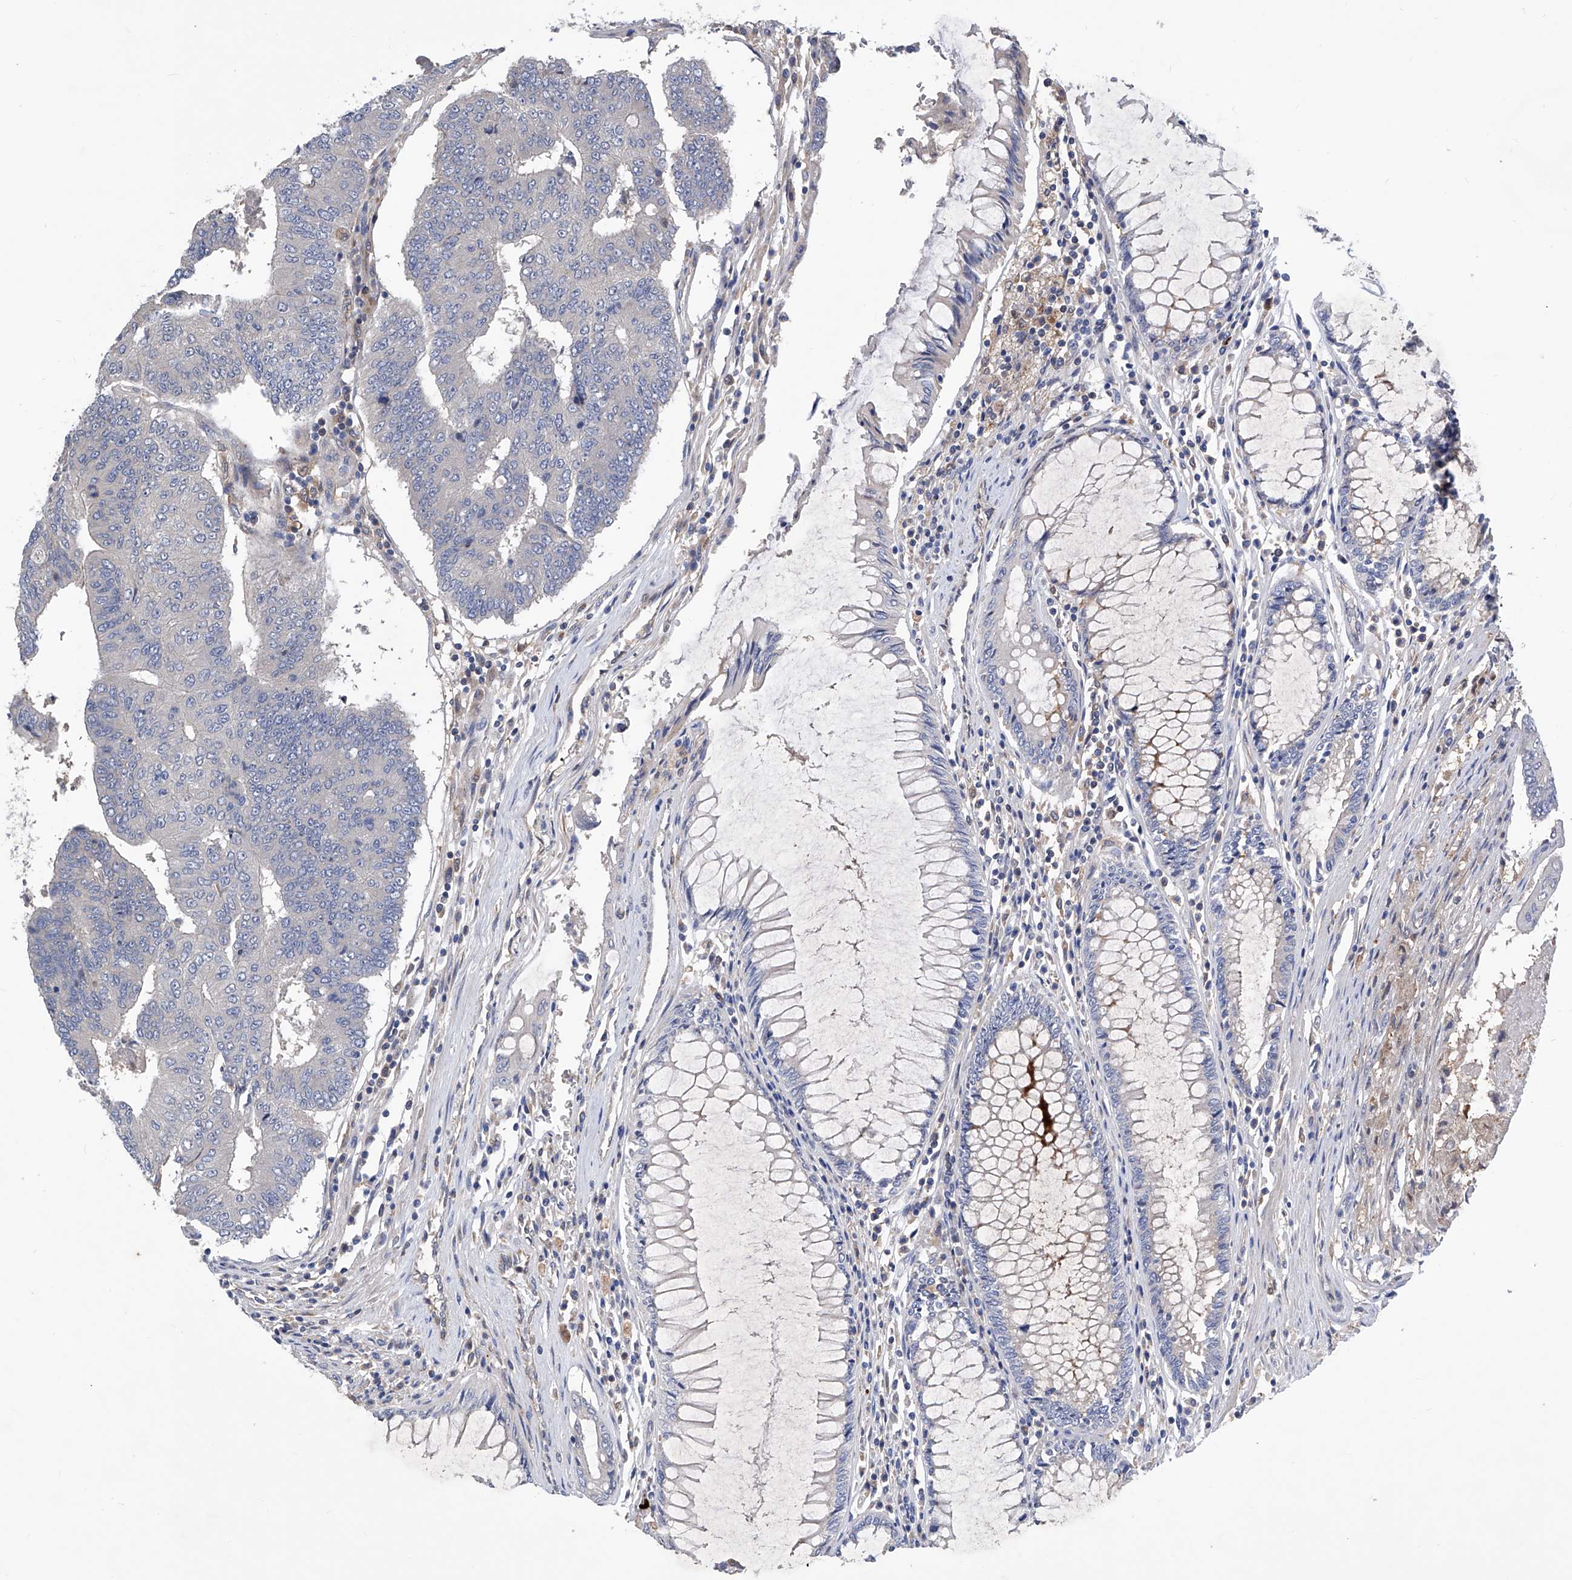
{"staining": {"intensity": "negative", "quantity": "none", "location": "none"}, "tissue": "colorectal cancer", "cell_type": "Tumor cells", "image_type": "cancer", "snomed": [{"axis": "morphology", "description": "Adenocarcinoma, NOS"}, {"axis": "topography", "description": "Colon"}], "caption": "There is no significant staining in tumor cells of adenocarcinoma (colorectal).", "gene": "SPATA20", "patient": {"sex": "female", "age": 67}}